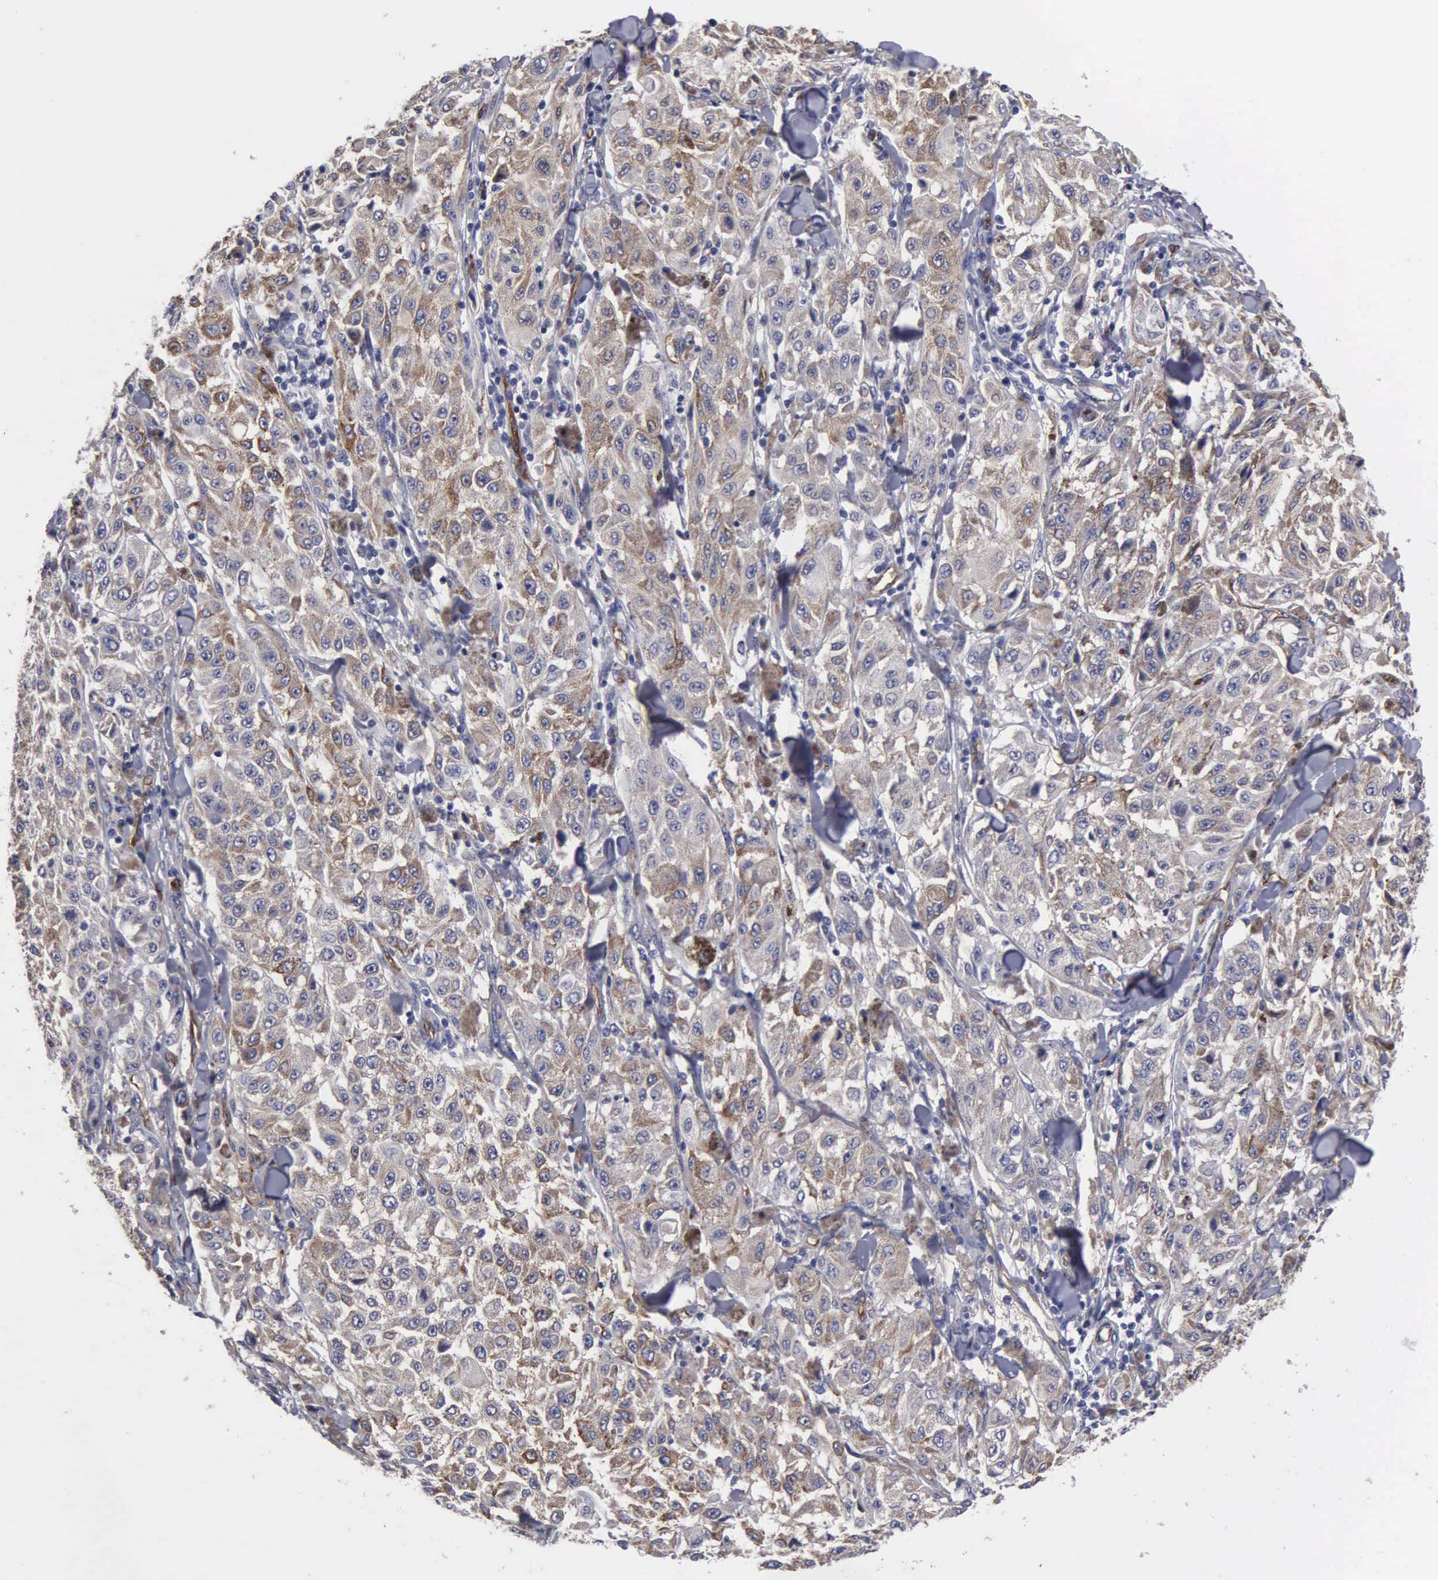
{"staining": {"intensity": "weak", "quantity": ">75%", "location": "cytoplasmic/membranous"}, "tissue": "melanoma", "cell_type": "Tumor cells", "image_type": "cancer", "snomed": [{"axis": "morphology", "description": "Malignant melanoma, NOS"}, {"axis": "topography", "description": "Skin"}], "caption": "Brown immunohistochemical staining in human malignant melanoma exhibits weak cytoplasmic/membranous positivity in approximately >75% of tumor cells.", "gene": "RDX", "patient": {"sex": "female", "age": 64}}